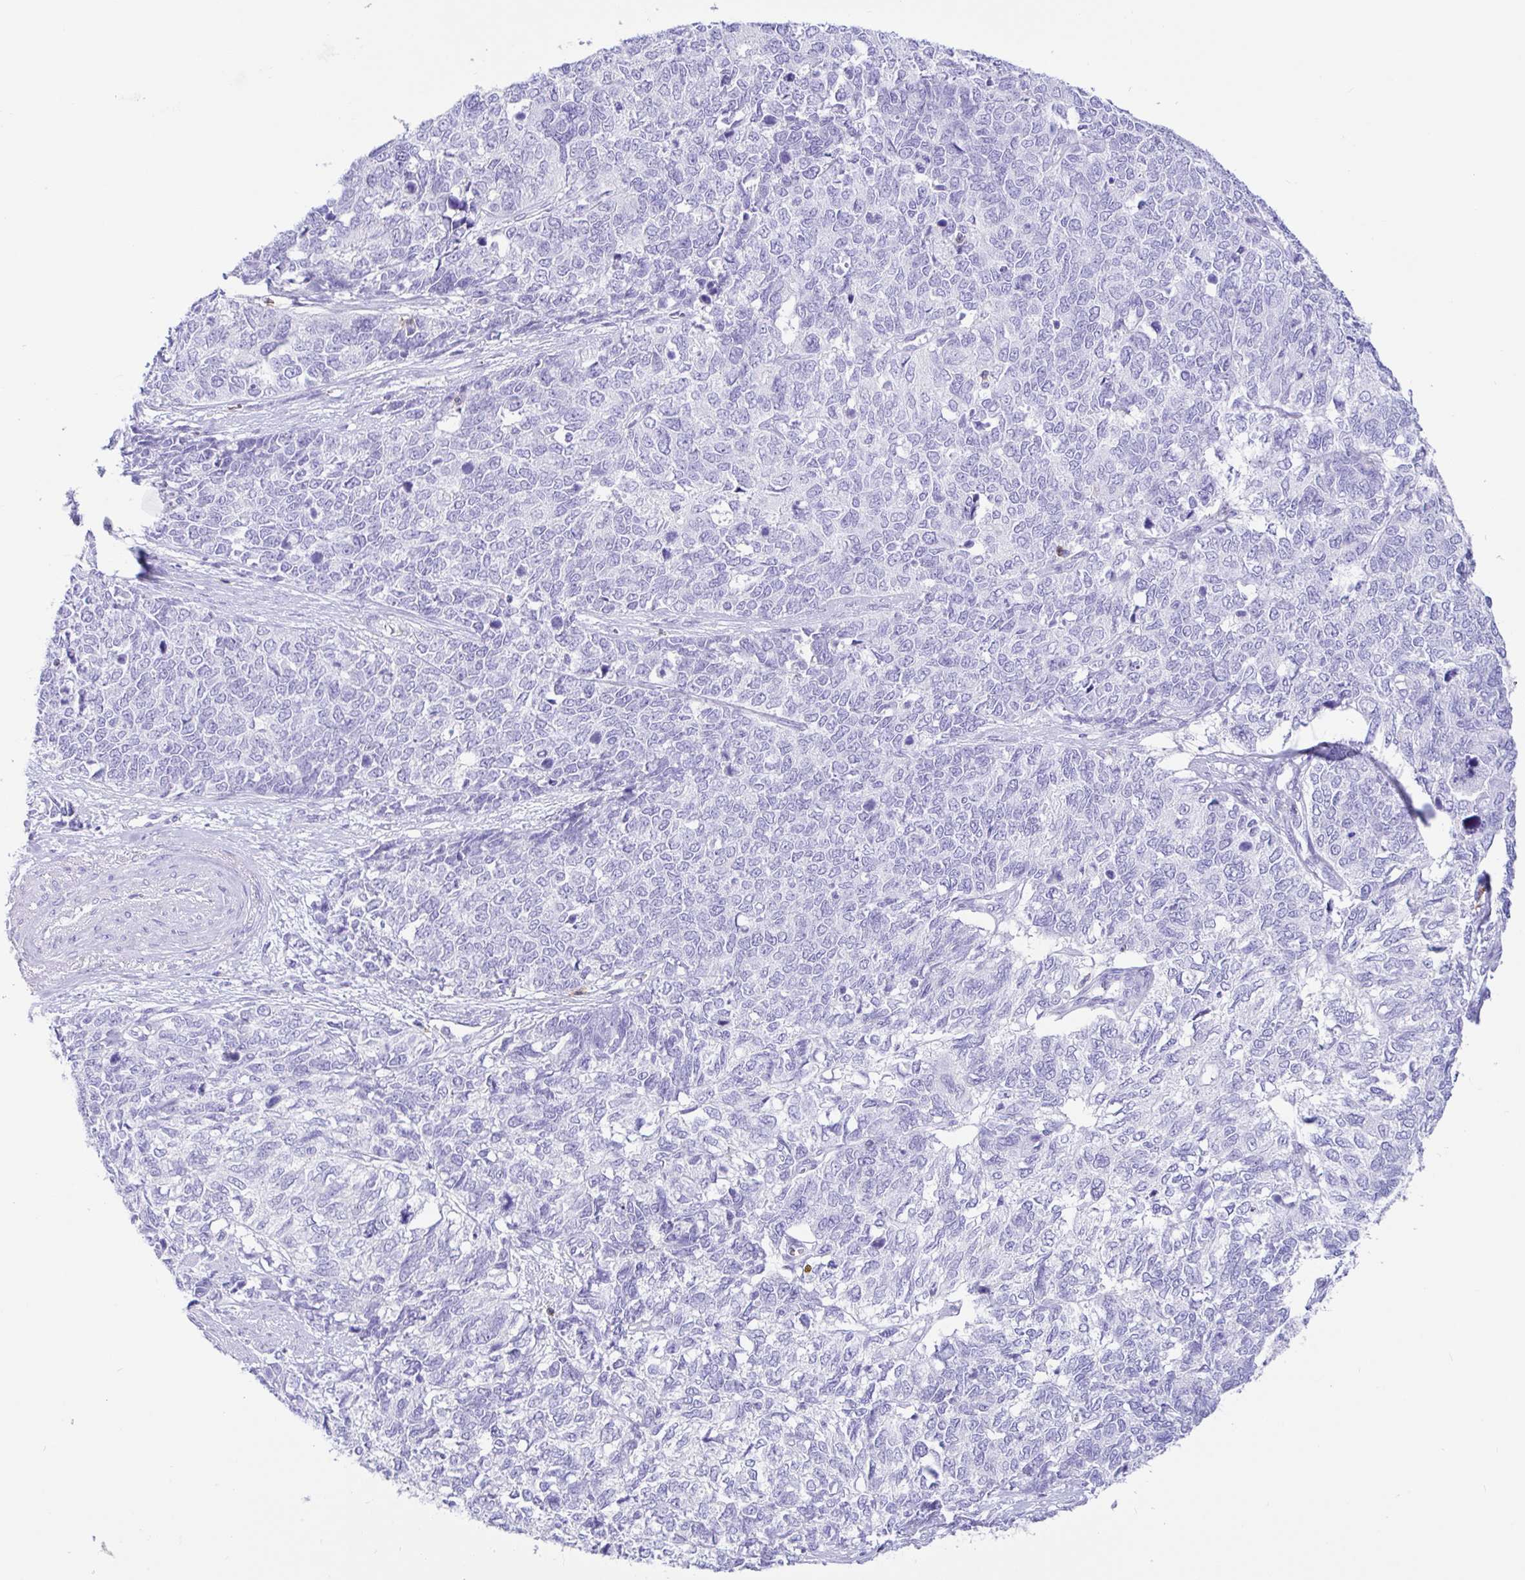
{"staining": {"intensity": "negative", "quantity": "none", "location": "none"}, "tissue": "cervical cancer", "cell_type": "Tumor cells", "image_type": "cancer", "snomed": [{"axis": "morphology", "description": "Adenocarcinoma, NOS"}, {"axis": "topography", "description": "Cervix"}], "caption": "Immunohistochemical staining of cervical cancer (adenocarcinoma) exhibits no significant positivity in tumor cells.", "gene": "CD5", "patient": {"sex": "female", "age": 63}}